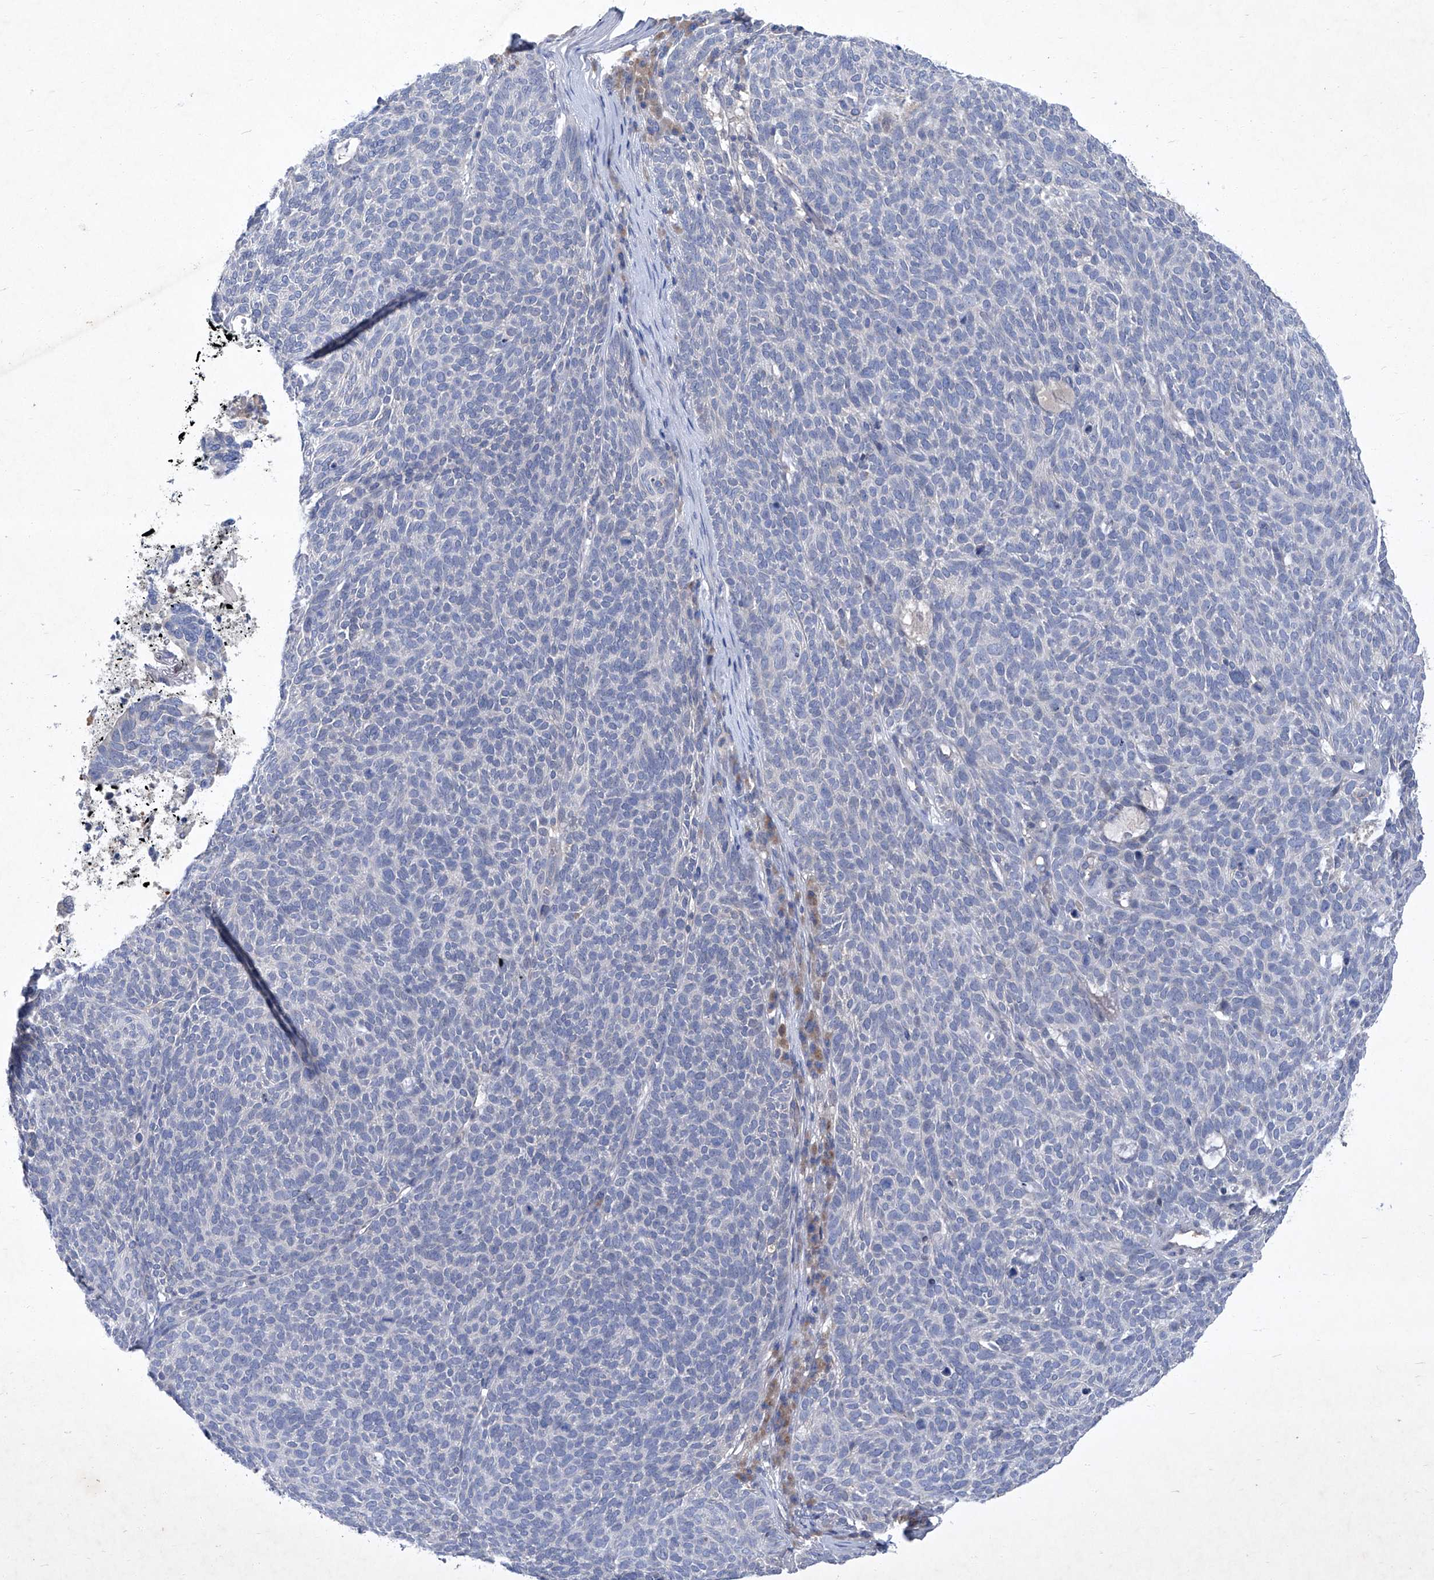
{"staining": {"intensity": "negative", "quantity": "none", "location": "none"}, "tissue": "skin cancer", "cell_type": "Tumor cells", "image_type": "cancer", "snomed": [{"axis": "morphology", "description": "Squamous cell carcinoma, NOS"}, {"axis": "topography", "description": "Skin"}], "caption": "The micrograph shows no staining of tumor cells in skin cancer (squamous cell carcinoma).", "gene": "SBK2", "patient": {"sex": "female", "age": 90}}